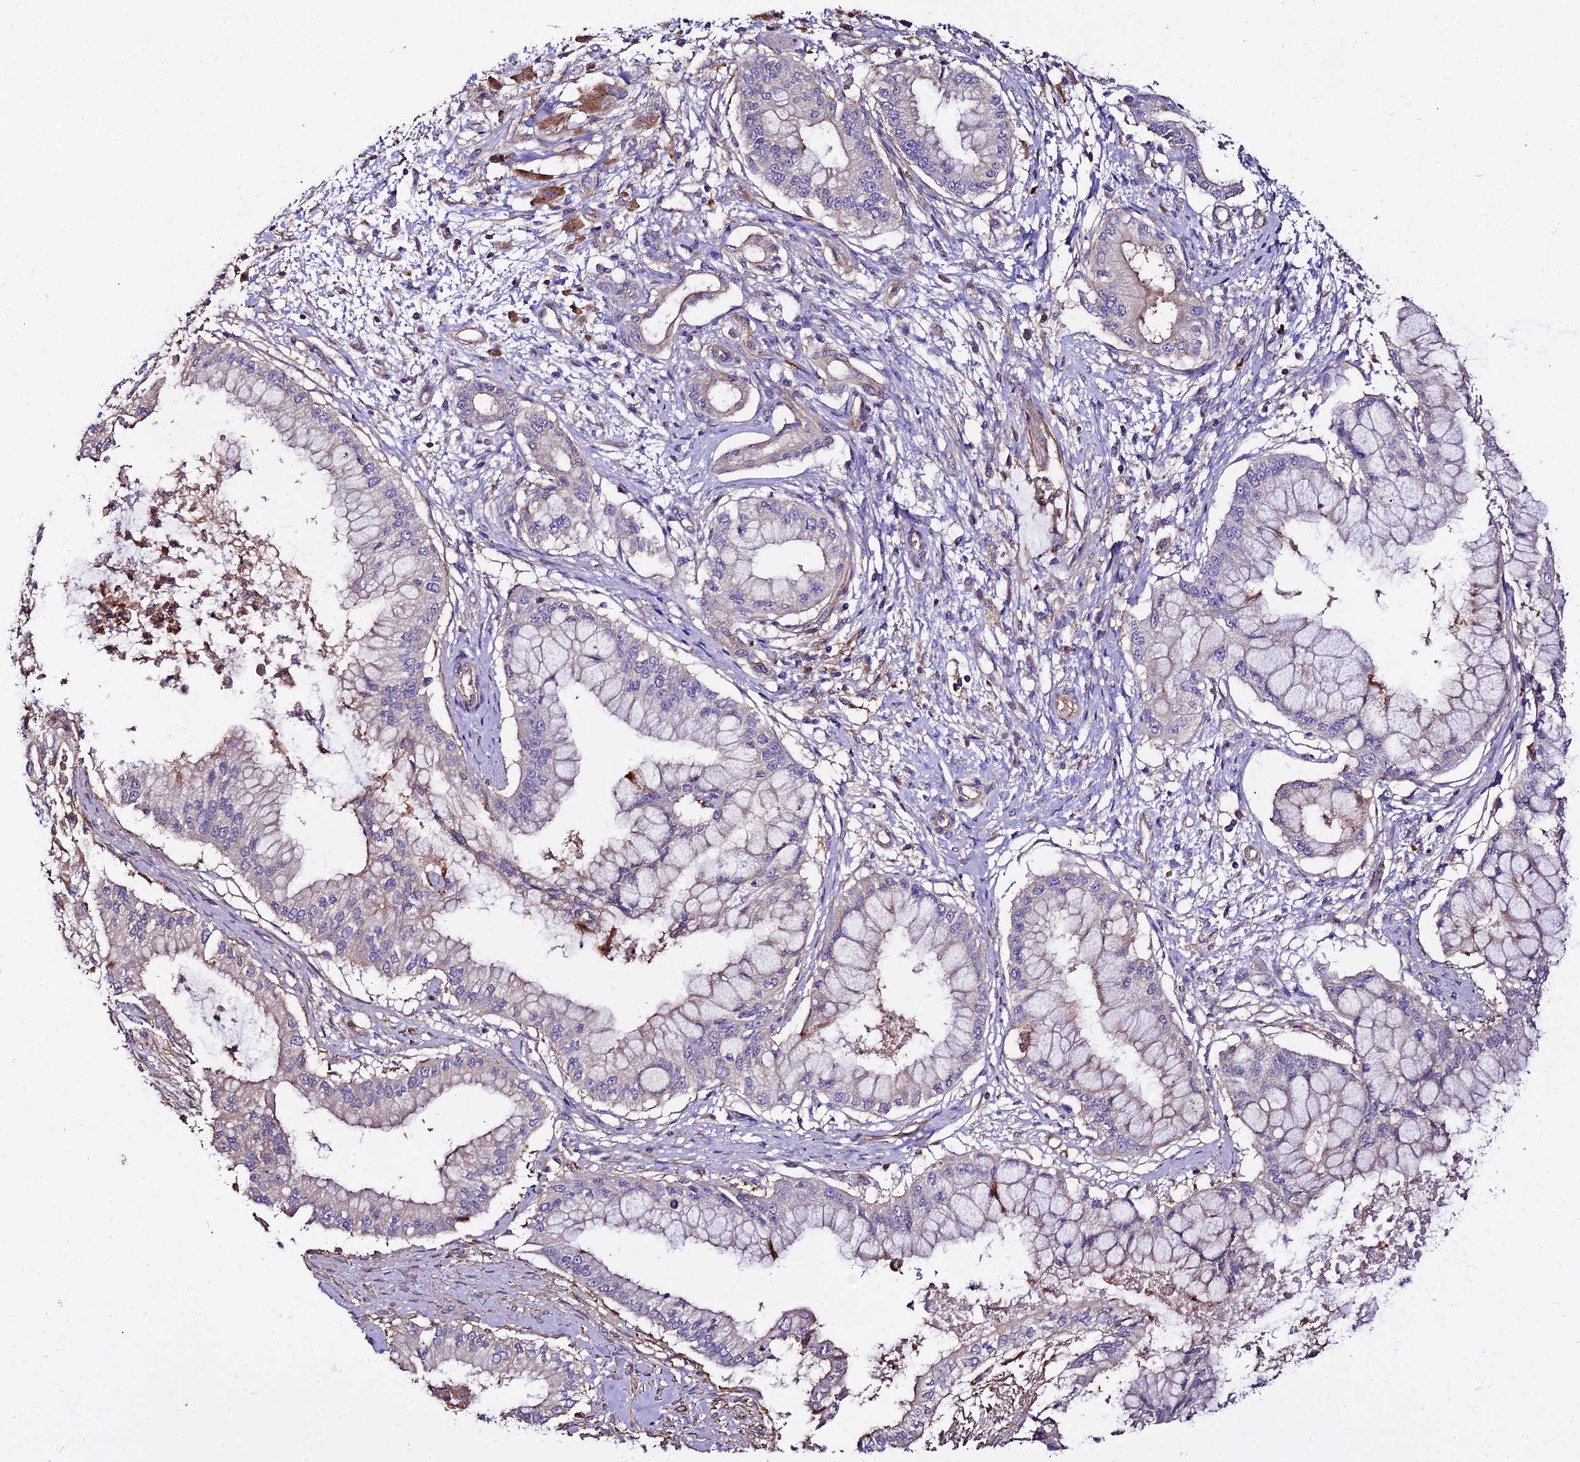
{"staining": {"intensity": "negative", "quantity": "none", "location": "none"}, "tissue": "pancreatic cancer", "cell_type": "Tumor cells", "image_type": "cancer", "snomed": [{"axis": "morphology", "description": "Adenocarcinoma, NOS"}, {"axis": "topography", "description": "Pancreas"}], "caption": "This is an IHC histopathology image of human pancreatic adenocarcinoma. There is no staining in tumor cells.", "gene": "GLYAT", "patient": {"sex": "male", "age": 46}}